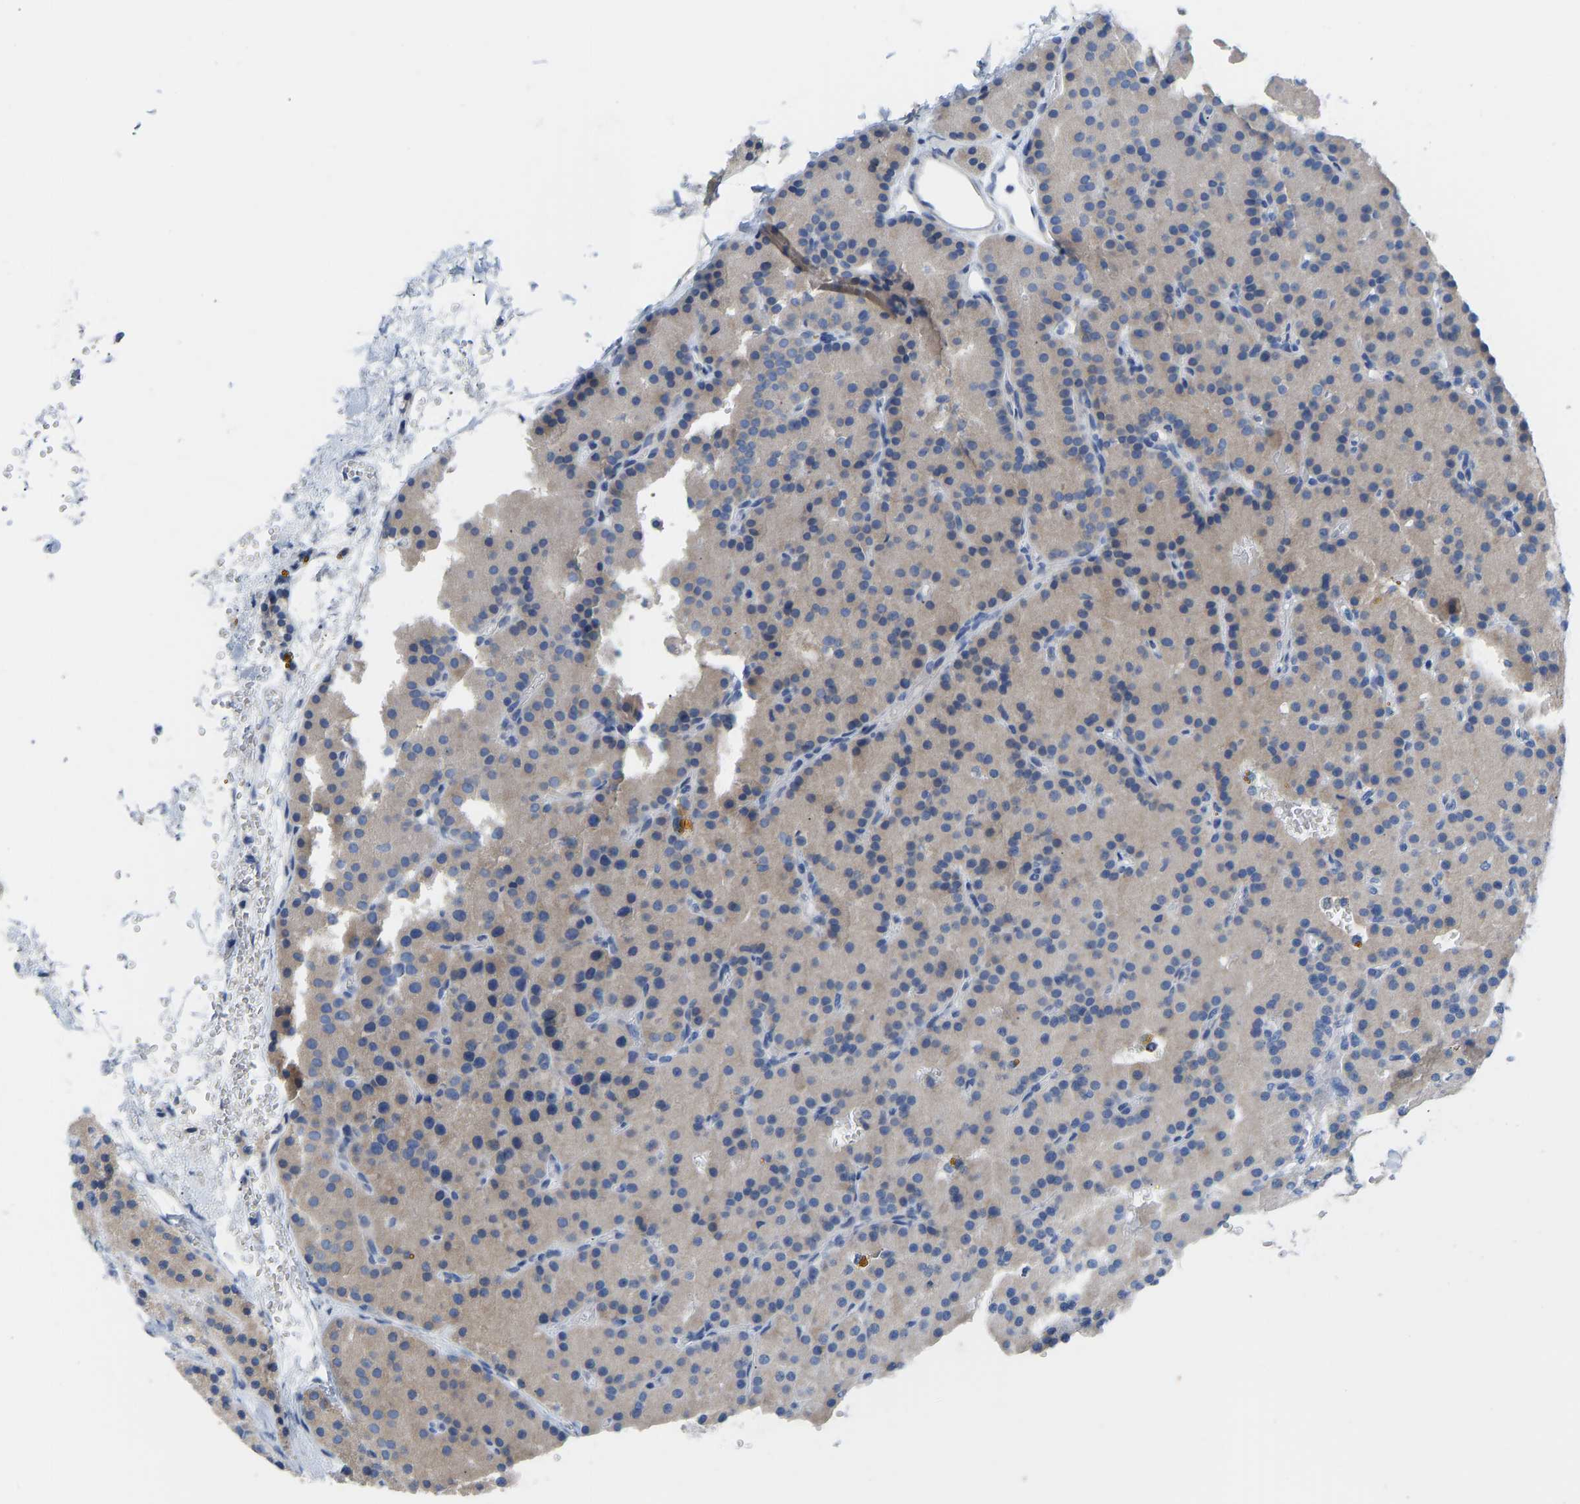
{"staining": {"intensity": "moderate", "quantity": "<25%", "location": "cytoplasmic/membranous"}, "tissue": "parathyroid gland", "cell_type": "Glandular cells", "image_type": "normal", "snomed": [{"axis": "morphology", "description": "Normal tissue, NOS"}, {"axis": "morphology", "description": "Adenoma, NOS"}, {"axis": "topography", "description": "Parathyroid gland"}], "caption": "Parathyroid gland stained with a brown dye demonstrates moderate cytoplasmic/membranous positive positivity in approximately <25% of glandular cells.", "gene": "OLIG2", "patient": {"sex": "male", "age": 75}}